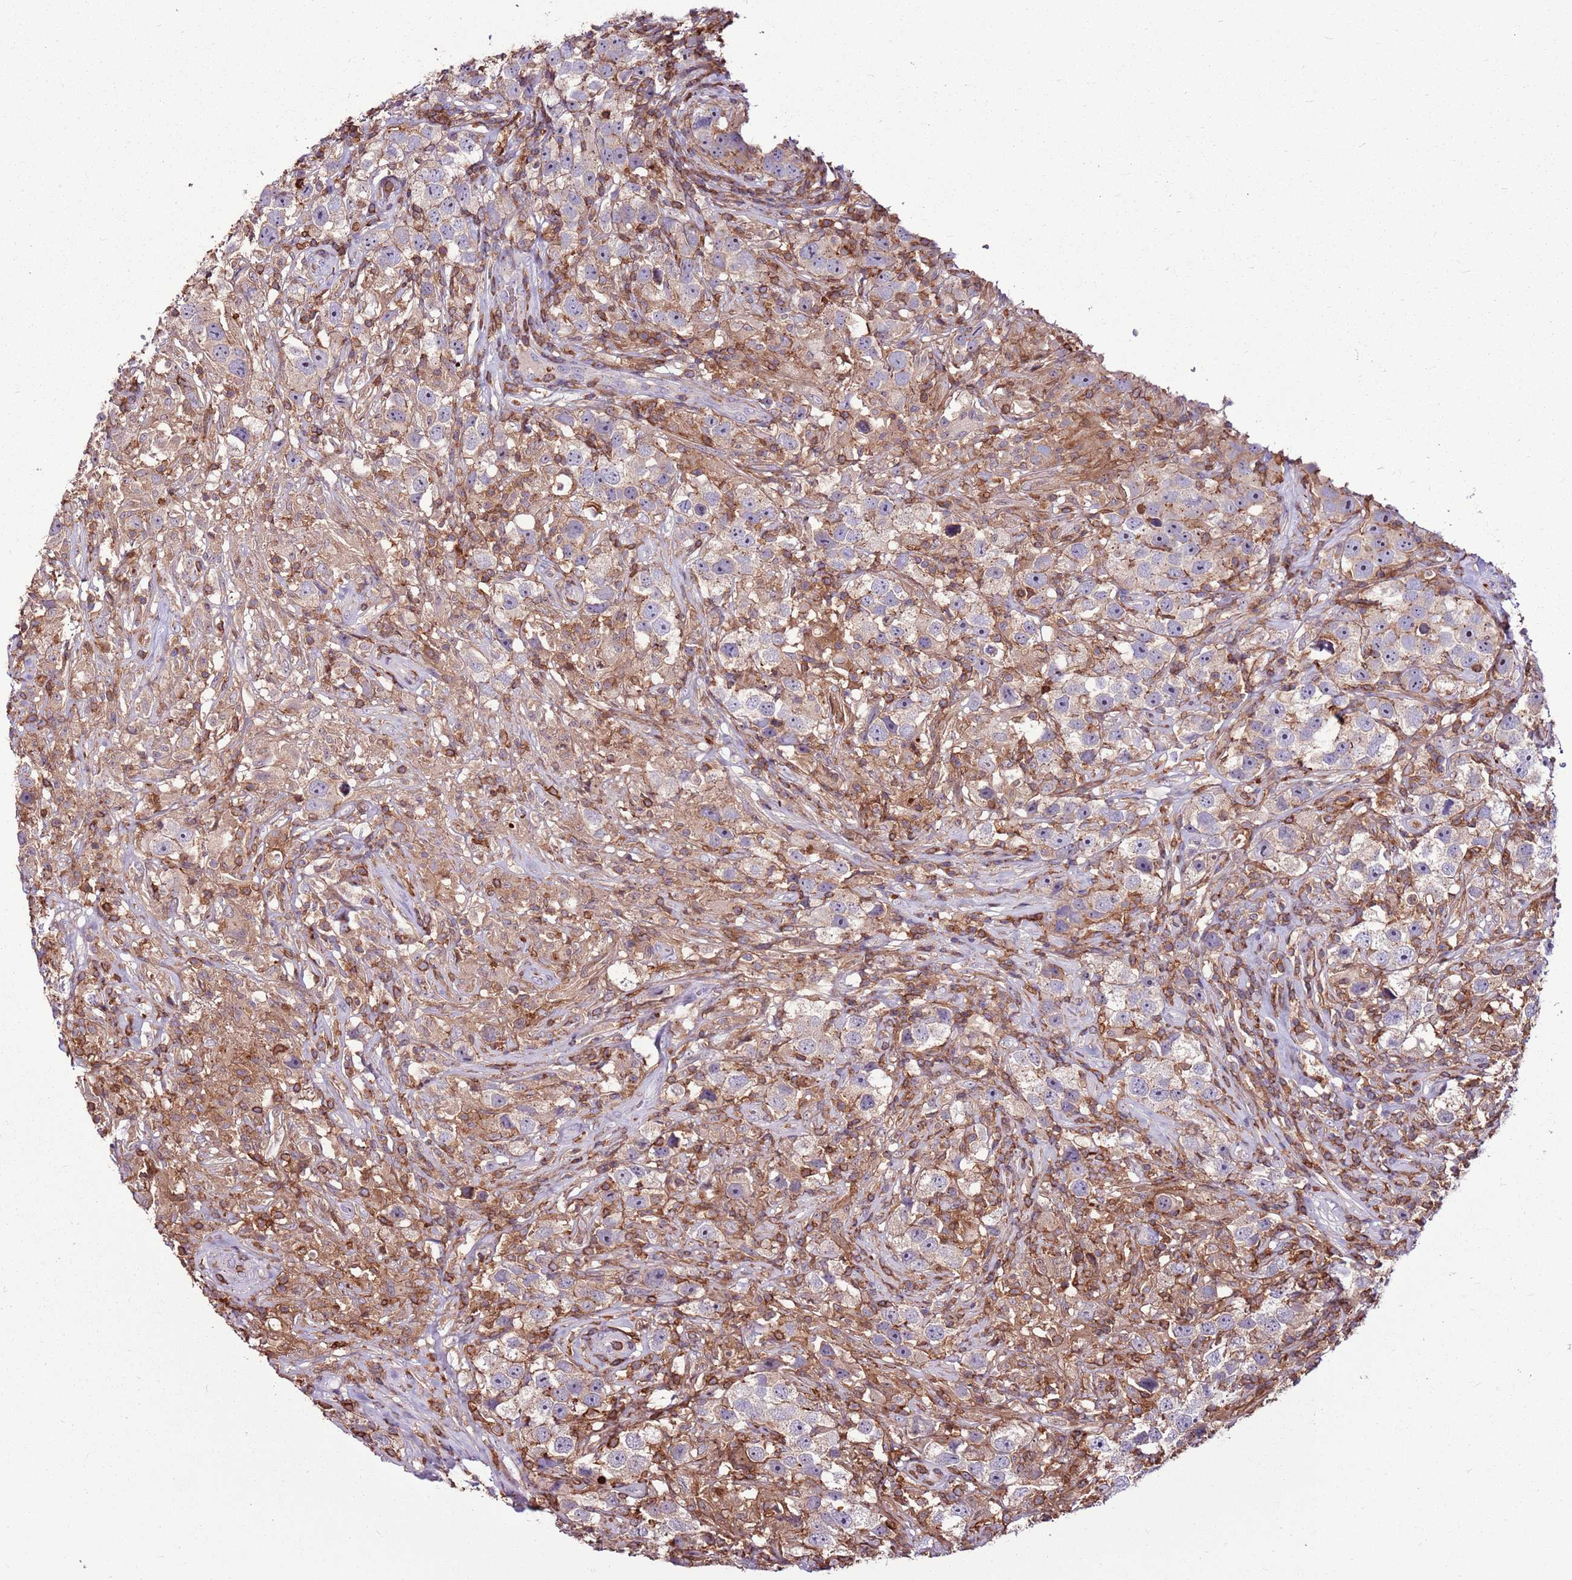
{"staining": {"intensity": "weak", "quantity": "<25%", "location": "cytoplasmic/membranous"}, "tissue": "testis cancer", "cell_type": "Tumor cells", "image_type": "cancer", "snomed": [{"axis": "morphology", "description": "Seminoma, NOS"}, {"axis": "topography", "description": "Testis"}], "caption": "DAB (3,3'-diaminobenzidine) immunohistochemical staining of human testis seminoma demonstrates no significant expression in tumor cells.", "gene": "ZSWIM1", "patient": {"sex": "male", "age": 49}}